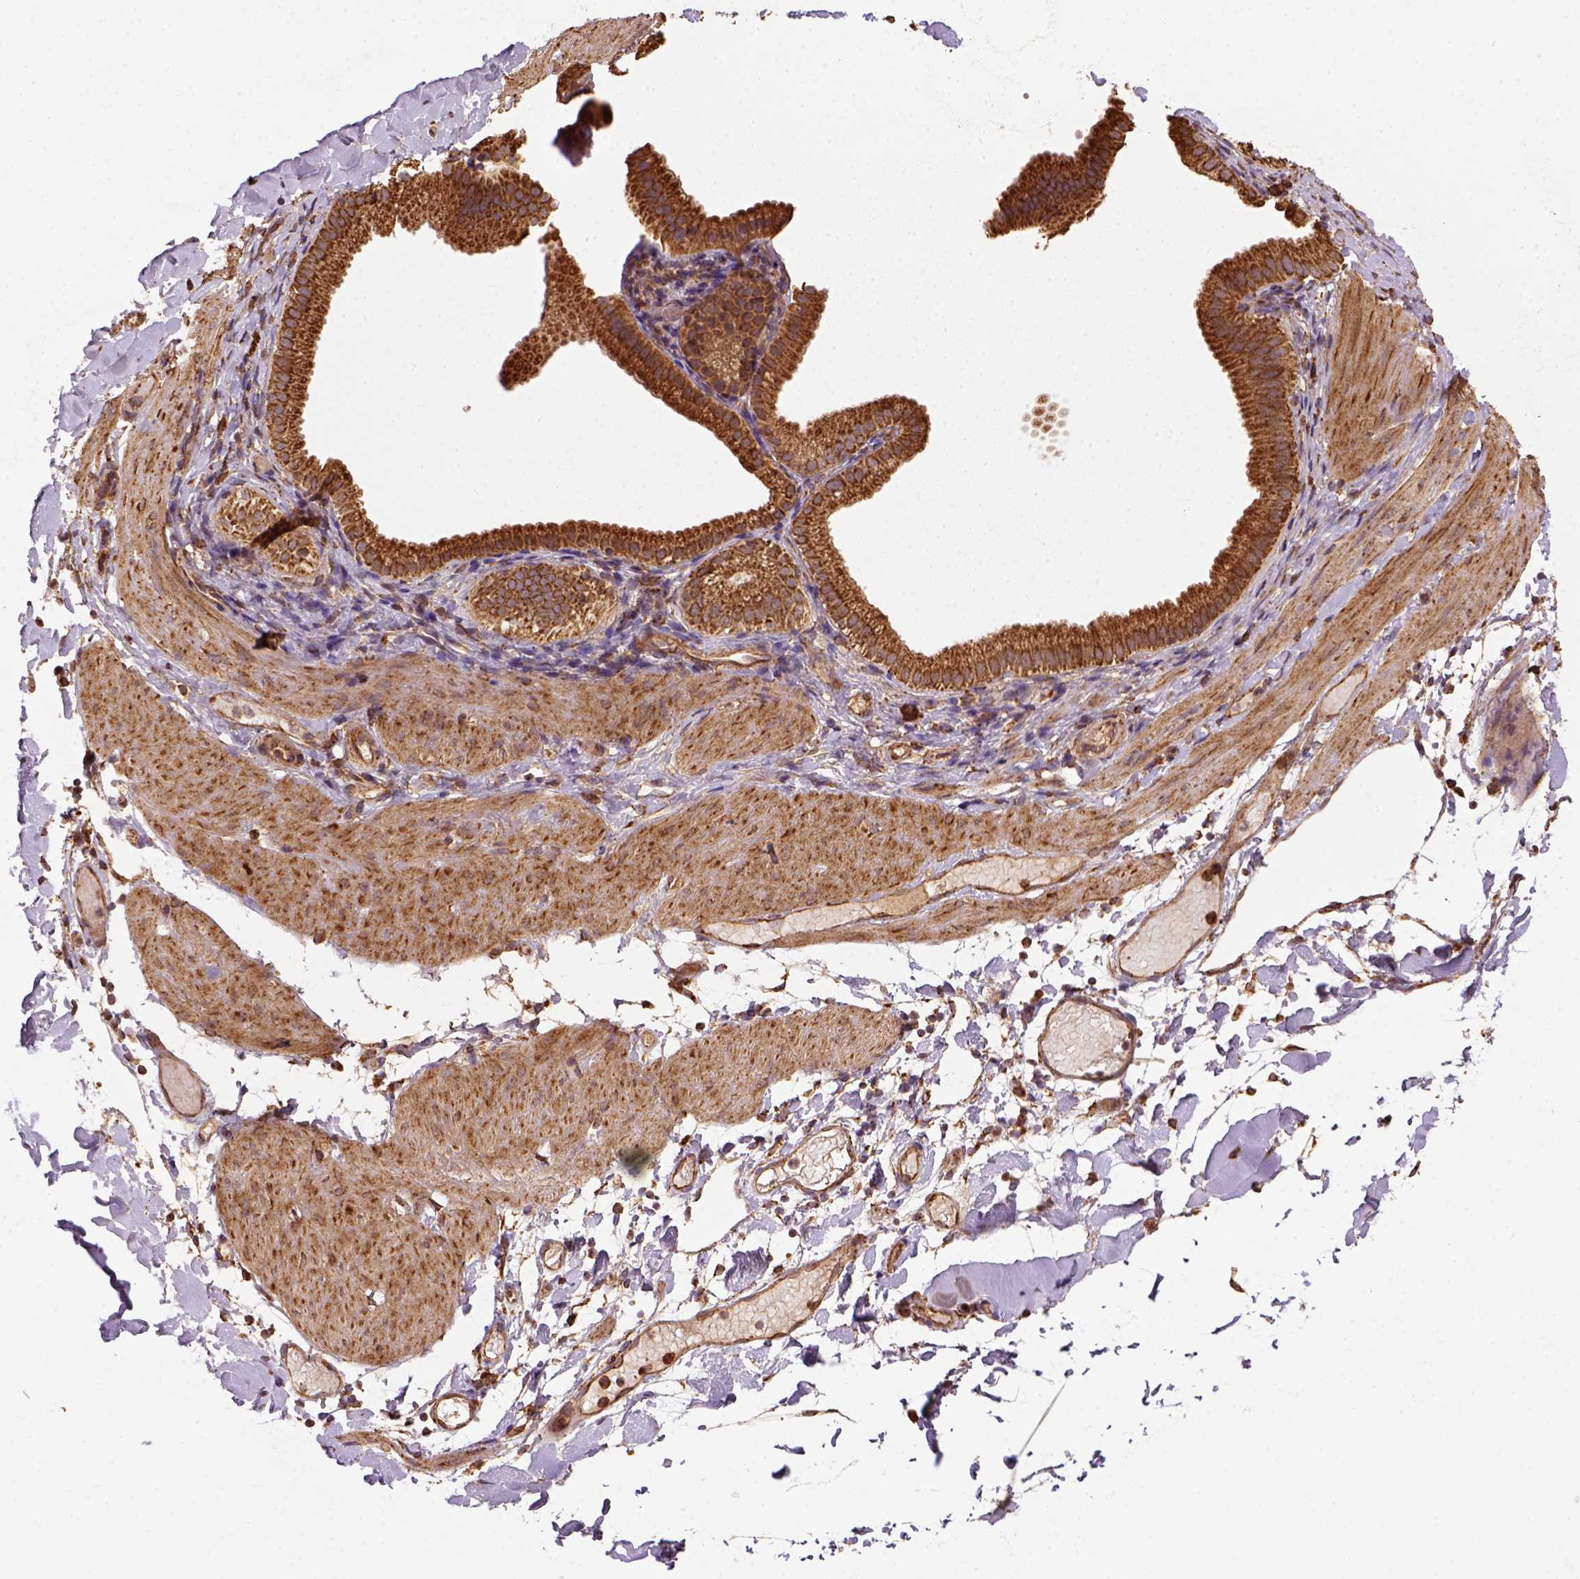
{"staining": {"intensity": "strong", "quantity": ">75%", "location": "cytoplasmic/membranous"}, "tissue": "adipose tissue", "cell_type": "Adipocytes", "image_type": "normal", "snomed": [{"axis": "morphology", "description": "Normal tissue, NOS"}, {"axis": "topography", "description": "Gallbladder"}, {"axis": "topography", "description": "Peripheral nerve tissue"}], "caption": "IHC of normal human adipose tissue exhibits high levels of strong cytoplasmic/membranous staining in about >75% of adipocytes.", "gene": "MAPK8IP3", "patient": {"sex": "female", "age": 45}}